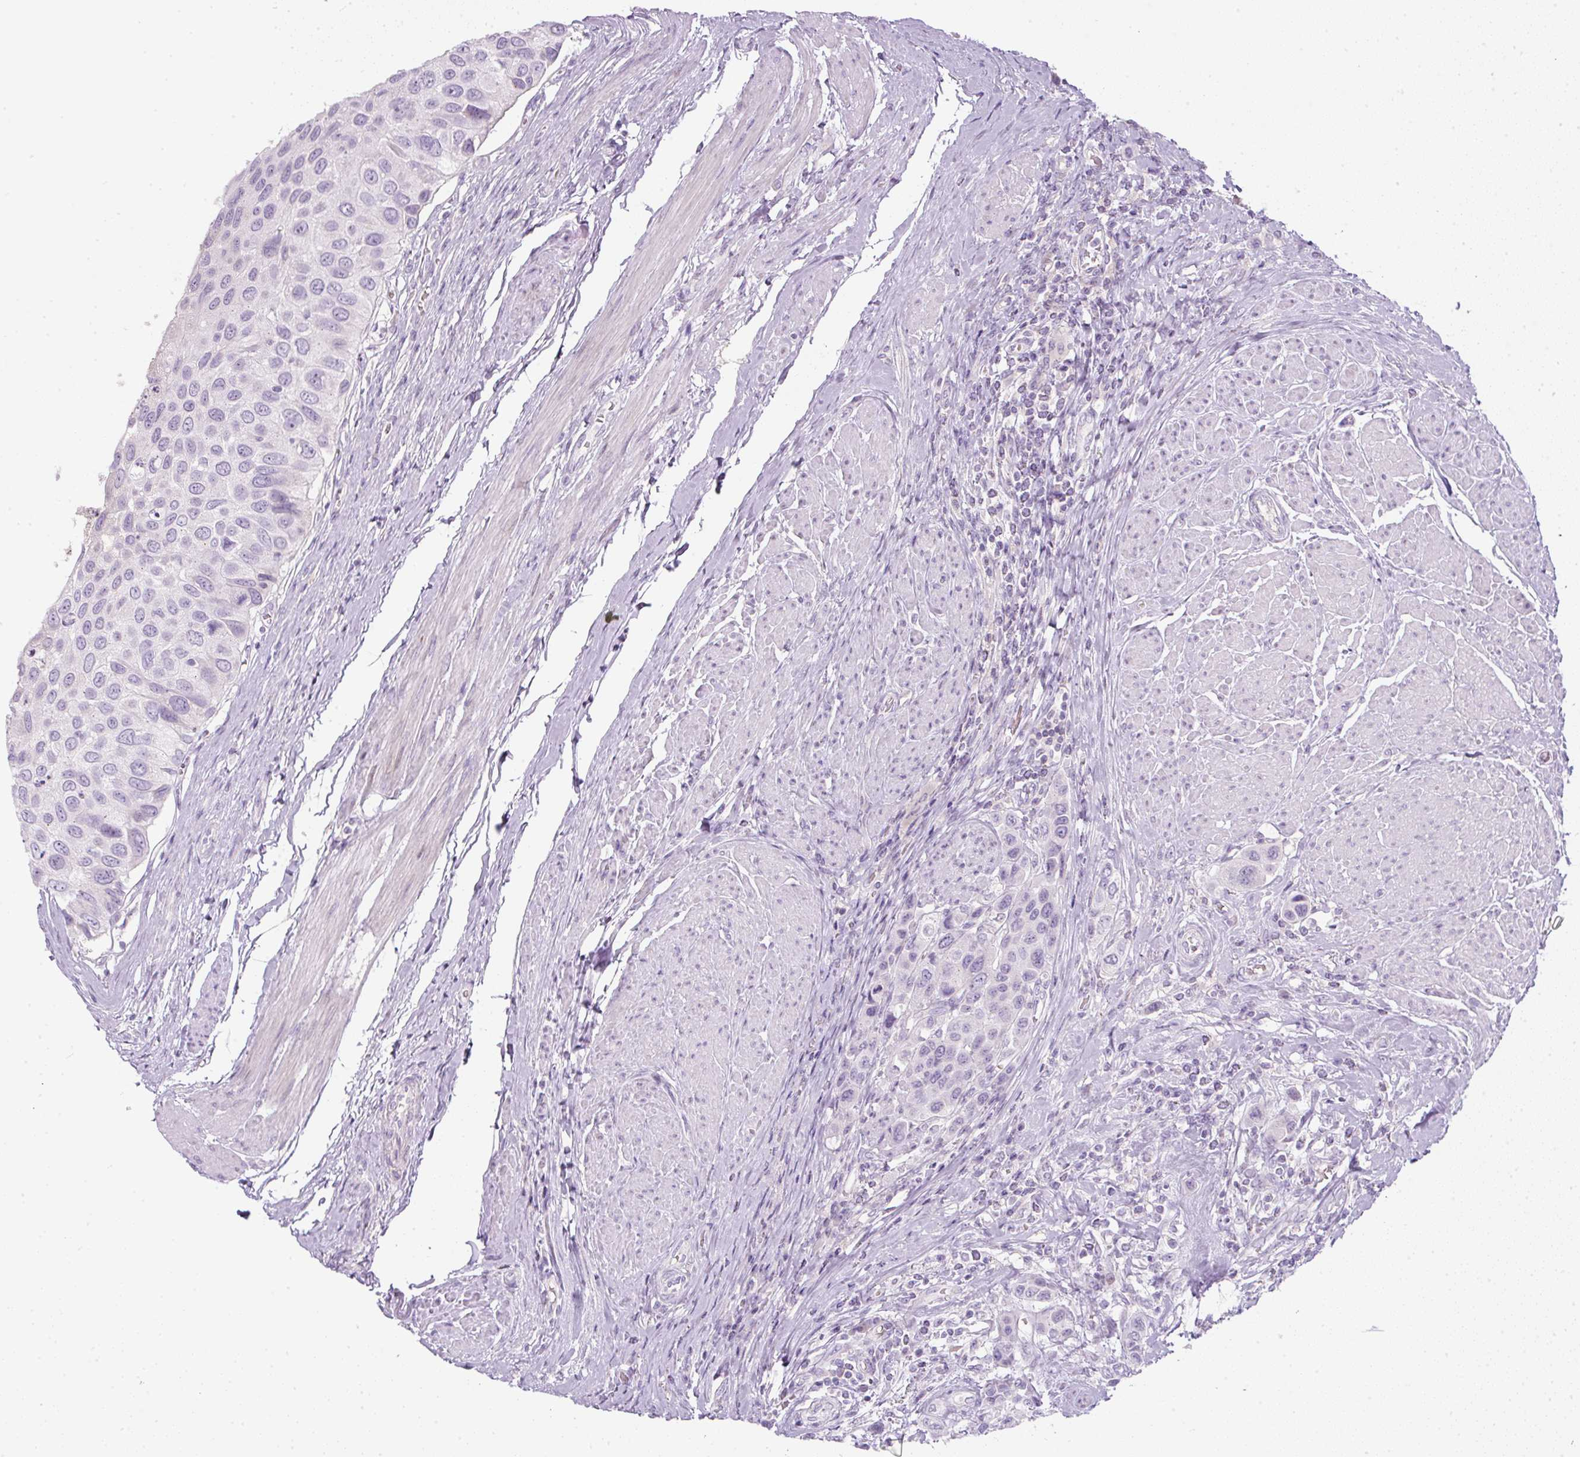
{"staining": {"intensity": "negative", "quantity": "none", "location": "none"}, "tissue": "urothelial cancer", "cell_type": "Tumor cells", "image_type": "cancer", "snomed": [{"axis": "morphology", "description": "Urothelial carcinoma, High grade"}, {"axis": "topography", "description": "Urinary bladder"}], "caption": "There is no significant positivity in tumor cells of high-grade urothelial carcinoma.", "gene": "FGFBP3", "patient": {"sex": "male", "age": 50}}